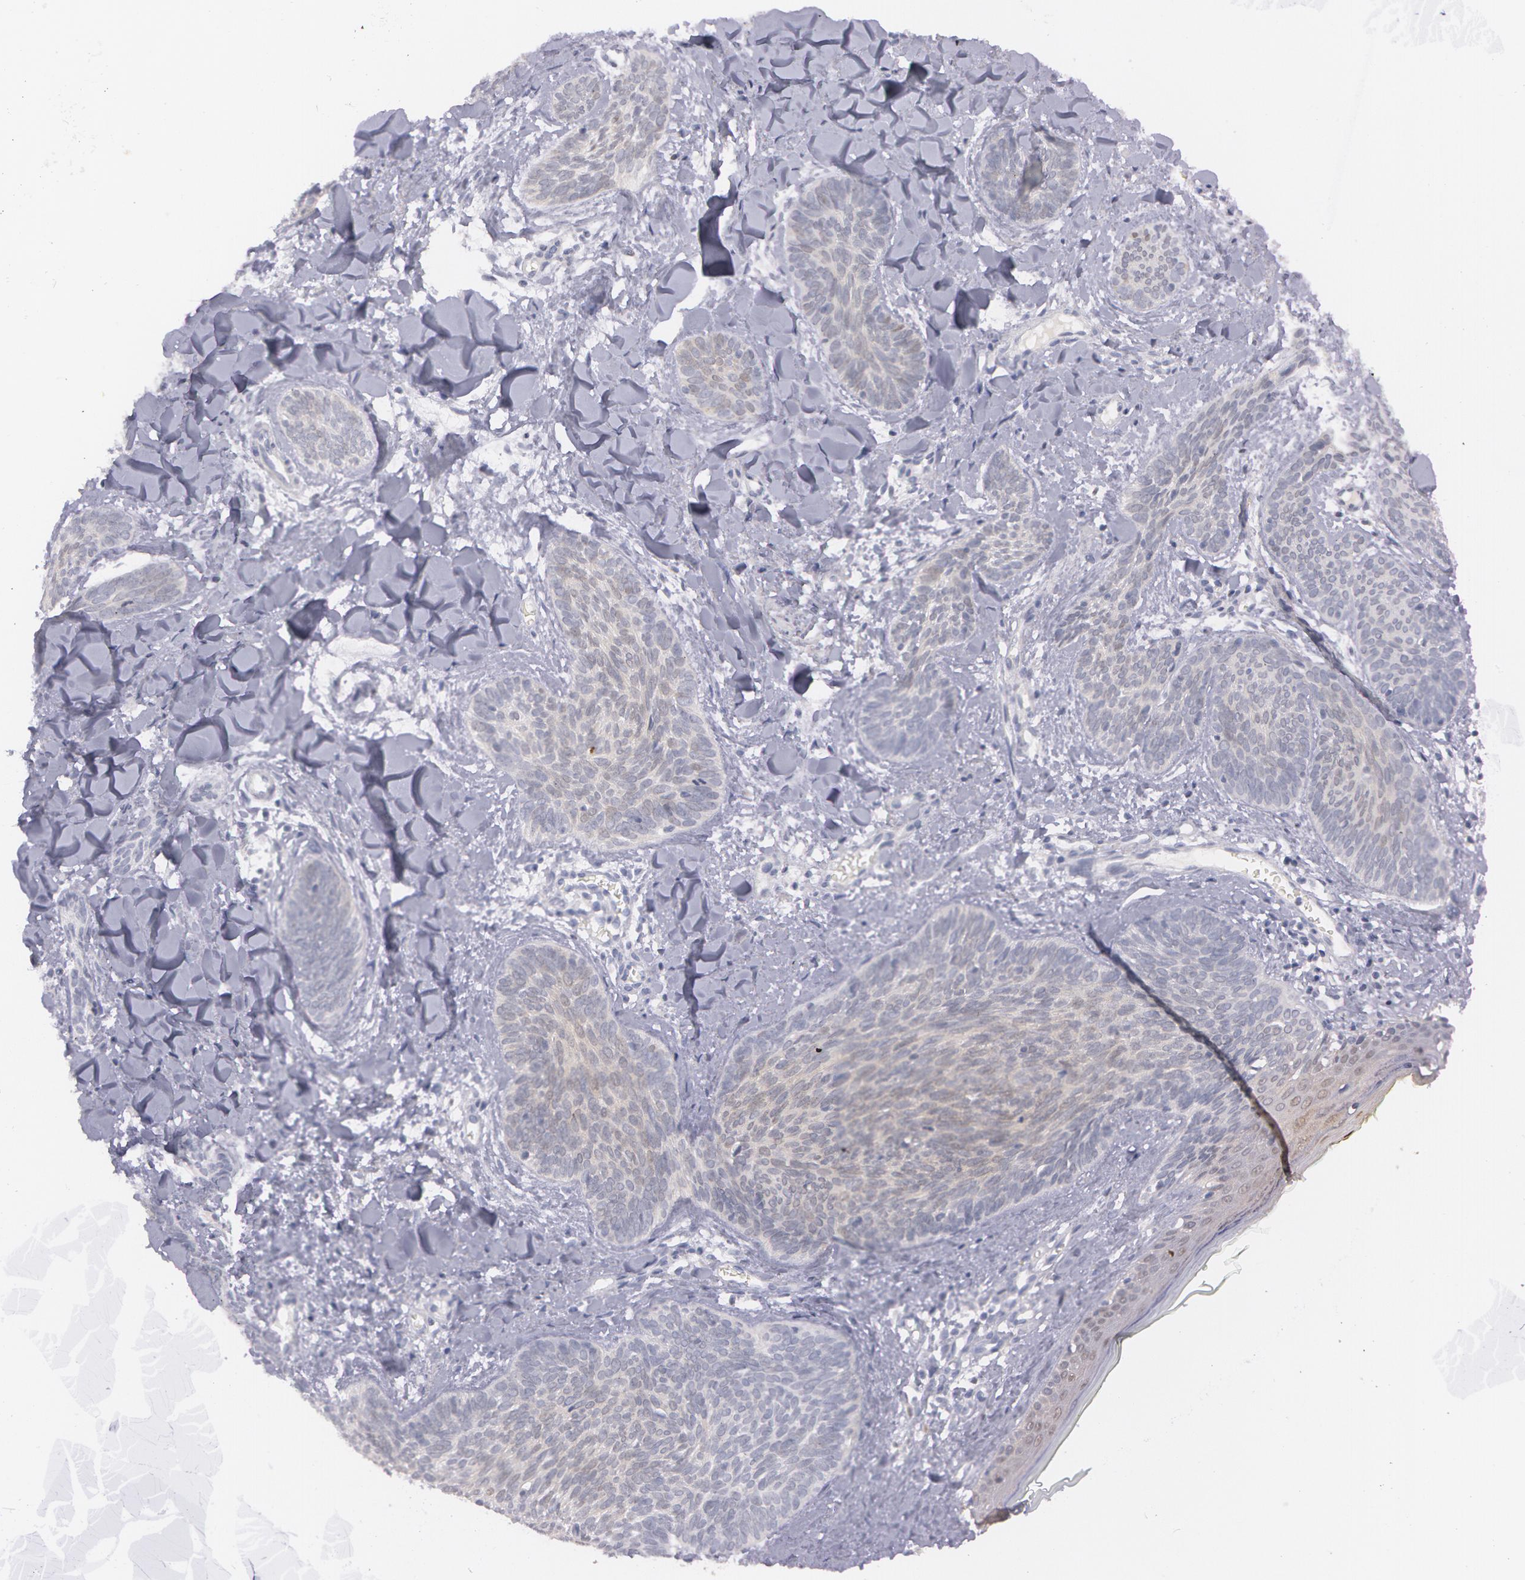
{"staining": {"intensity": "negative", "quantity": "none", "location": "none"}, "tissue": "skin cancer", "cell_type": "Tumor cells", "image_type": "cancer", "snomed": [{"axis": "morphology", "description": "Basal cell carcinoma"}, {"axis": "topography", "description": "Skin"}], "caption": "There is no significant expression in tumor cells of basal cell carcinoma (skin).", "gene": "IL1RN", "patient": {"sex": "female", "age": 81}}